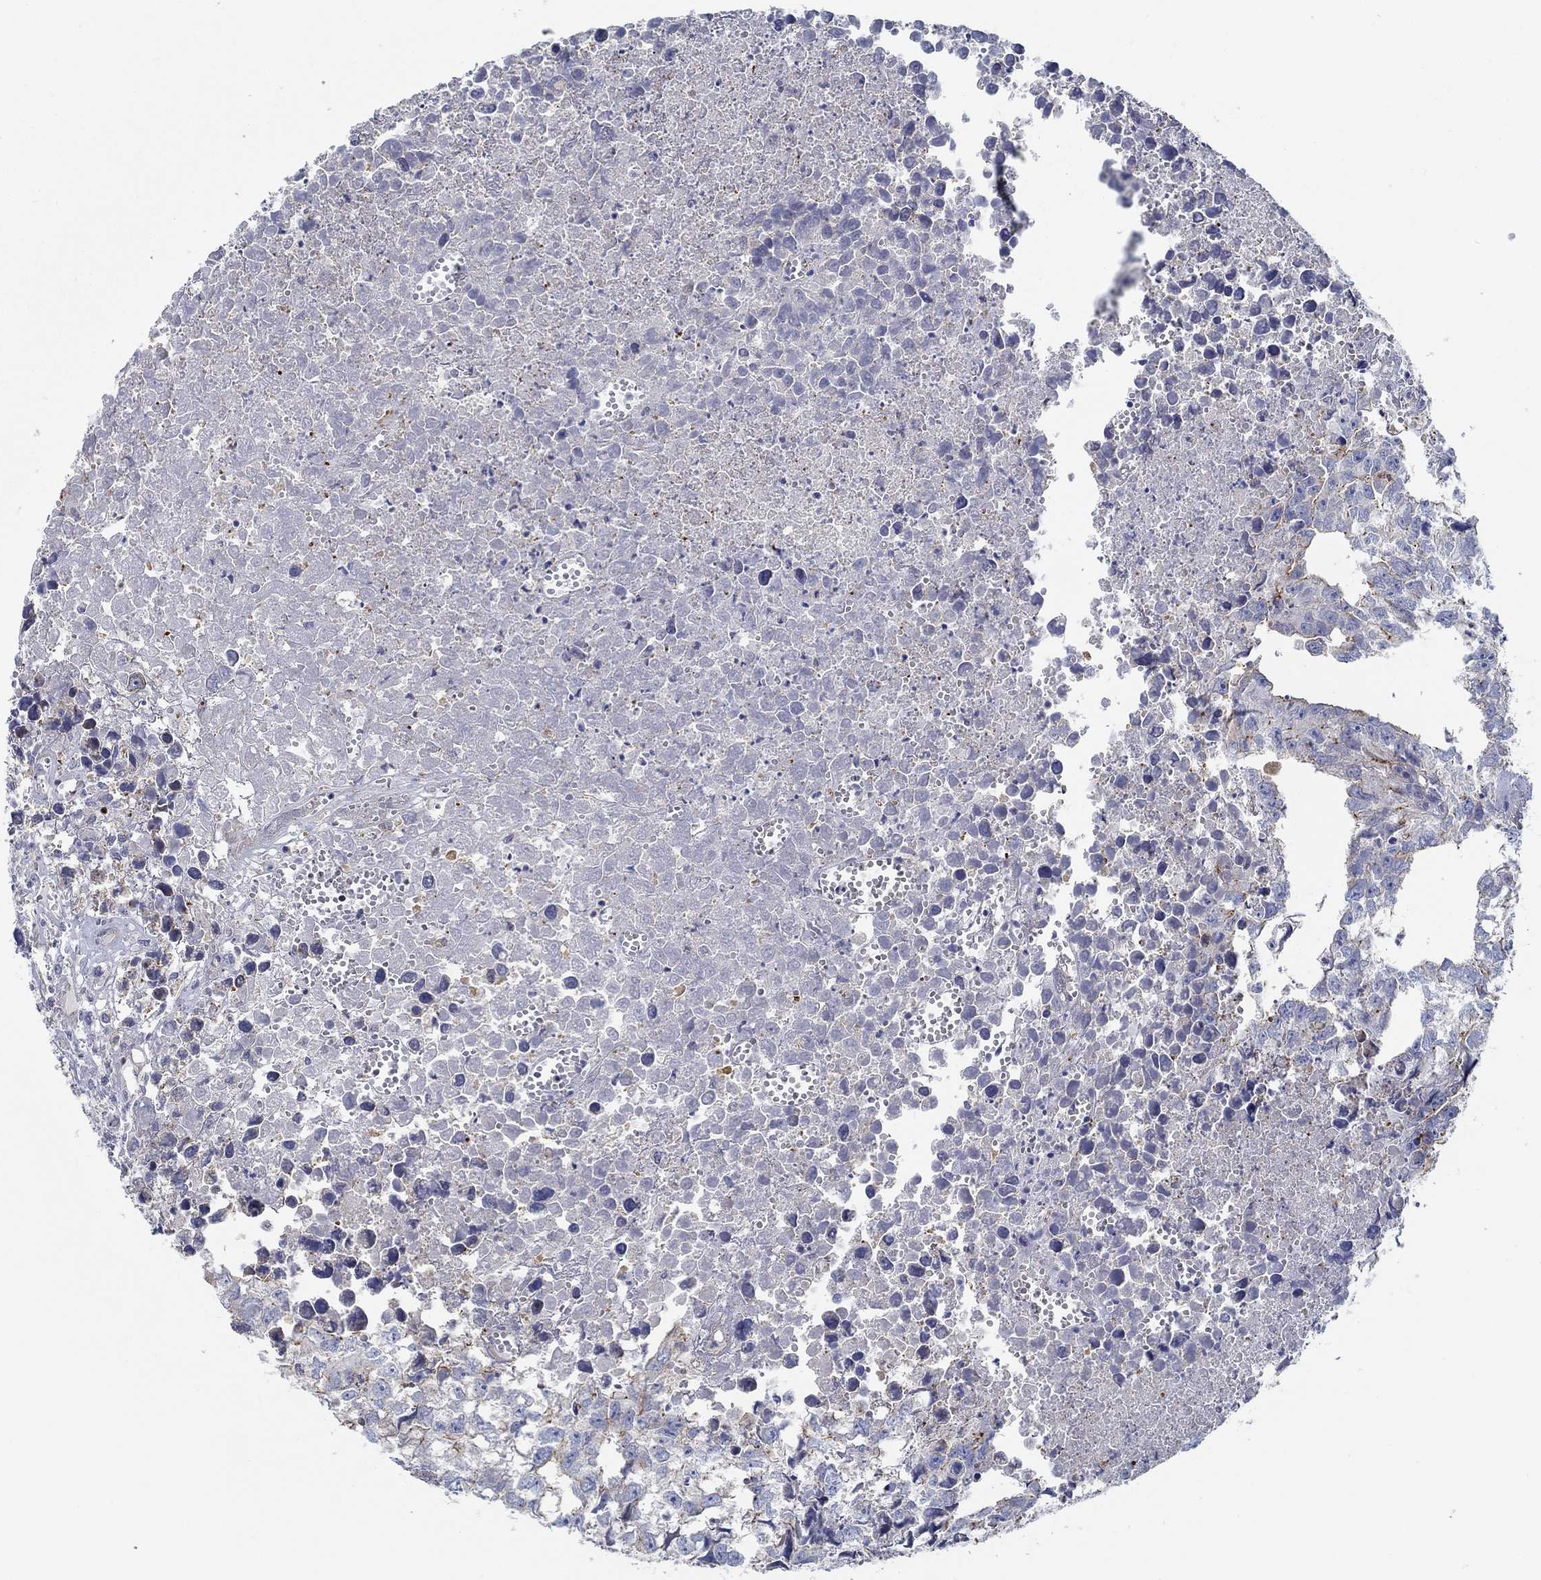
{"staining": {"intensity": "strong", "quantity": "<25%", "location": "cytoplasmic/membranous"}, "tissue": "testis cancer", "cell_type": "Tumor cells", "image_type": "cancer", "snomed": [{"axis": "morphology", "description": "Carcinoma, Embryonal, NOS"}, {"axis": "morphology", "description": "Teratoma, malignant, NOS"}, {"axis": "topography", "description": "Testis"}], "caption": "An immunohistochemistry histopathology image of tumor tissue is shown. Protein staining in brown labels strong cytoplasmic/membranous positivity in testis cancer (teratoma (malignant)) within tumor cells.", "gene": "BBOF1", "patient": {"sex": "male", "age": 44}}